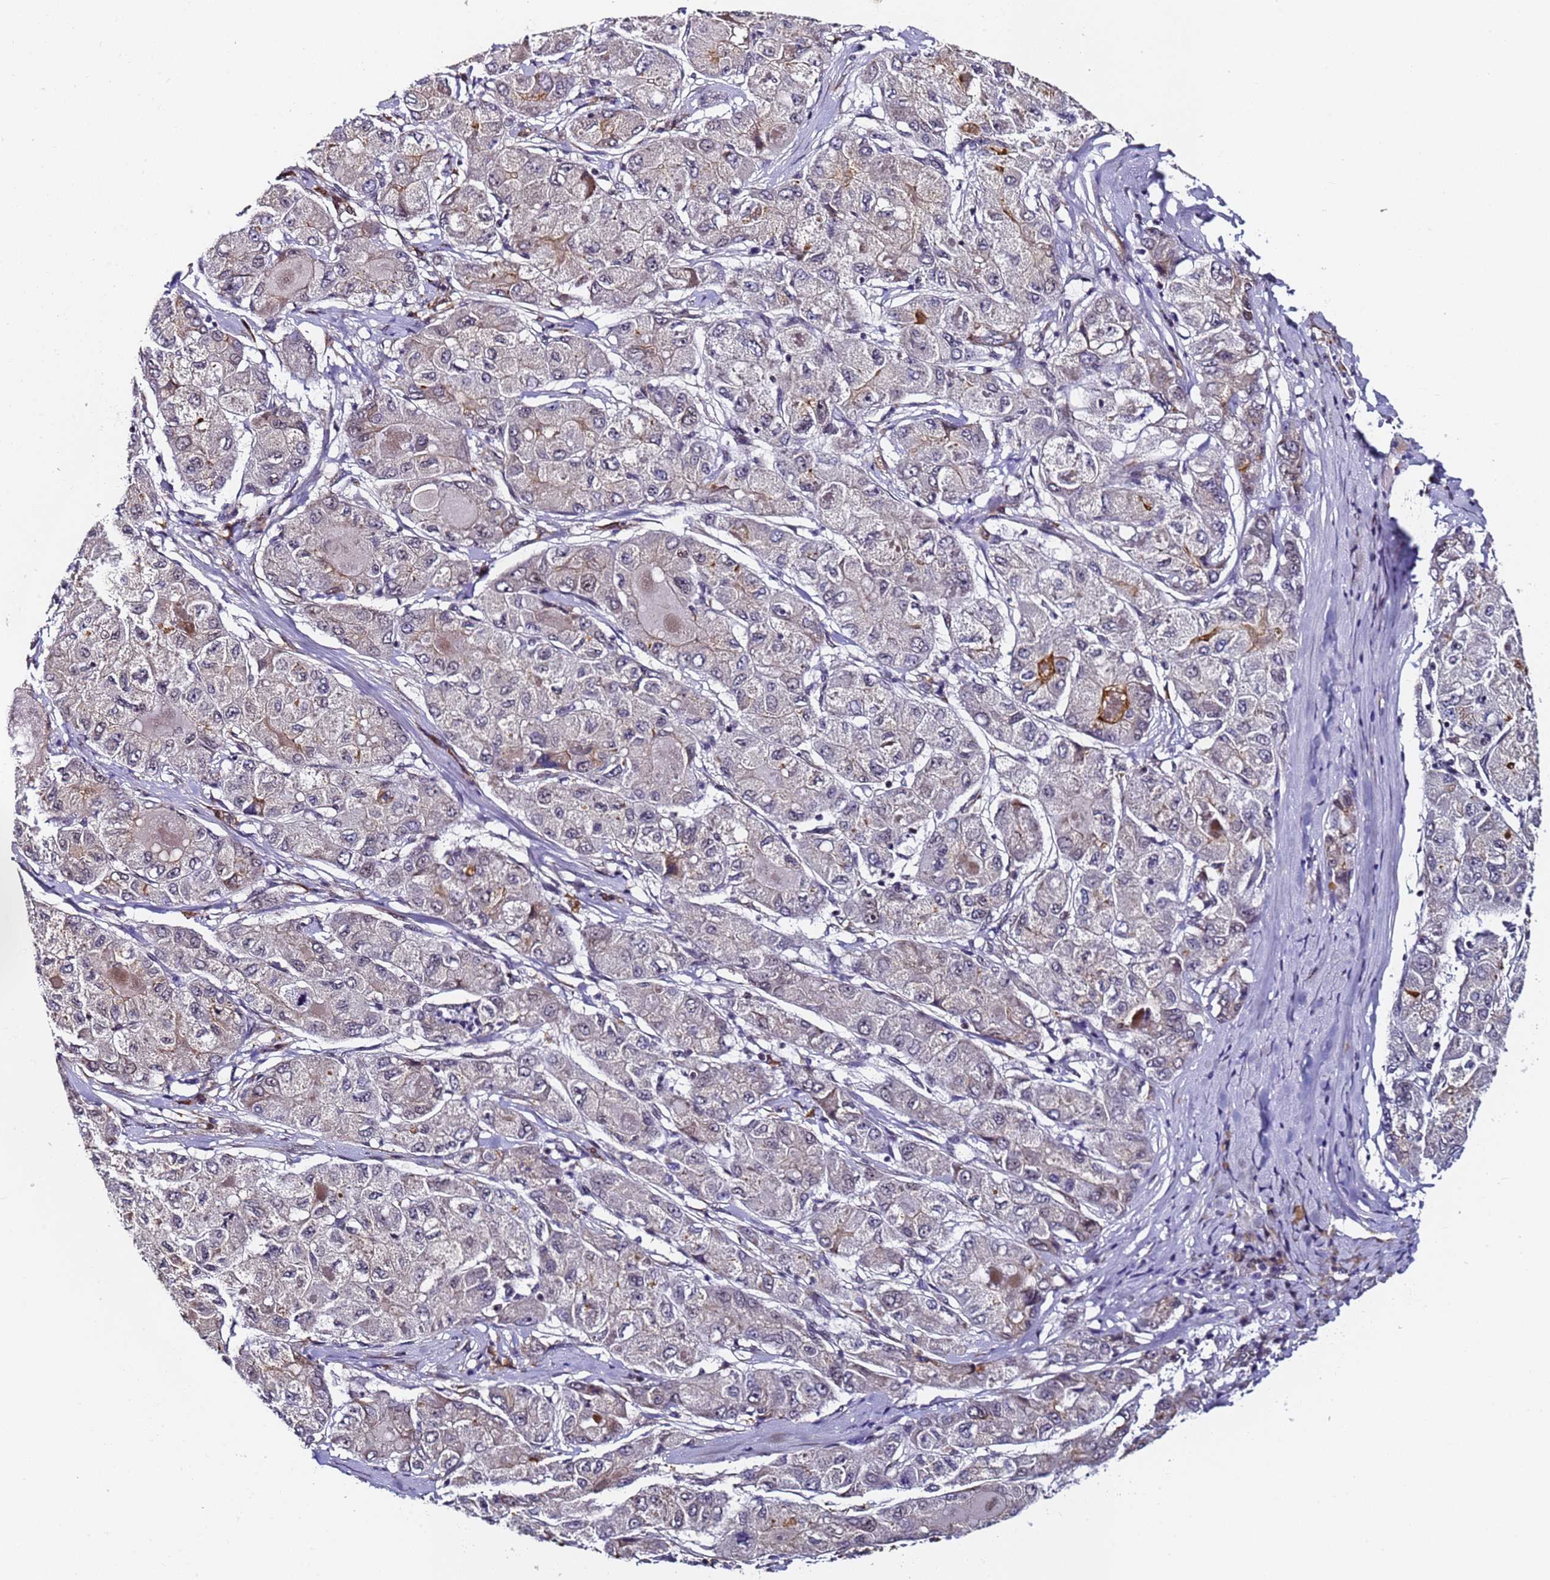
{"staining": {"intensity": "moderate", "quantity": "<25%", "location": "cytoplasmic/membranous"}, "tissue": "liver cancer", "cell_type": "Tumor cells", "image_type": "cancer", "snomed": [{"axis": "morphology", "description": "Carcinoma, Hepatocellular, NOS"}, {"axis": "topography", "description": "Liver"}], "caption": "Immunohistochemical staining of human liver hepatocellular carcinoma reveals moderate cytoplasmic/membranous protein staining in about <25% of tumor cells. The protein is shown in brown color, while the nuclei are stained blue.", "gene": "FNBP4", "patient": {"sex": "male", "age": 80}}